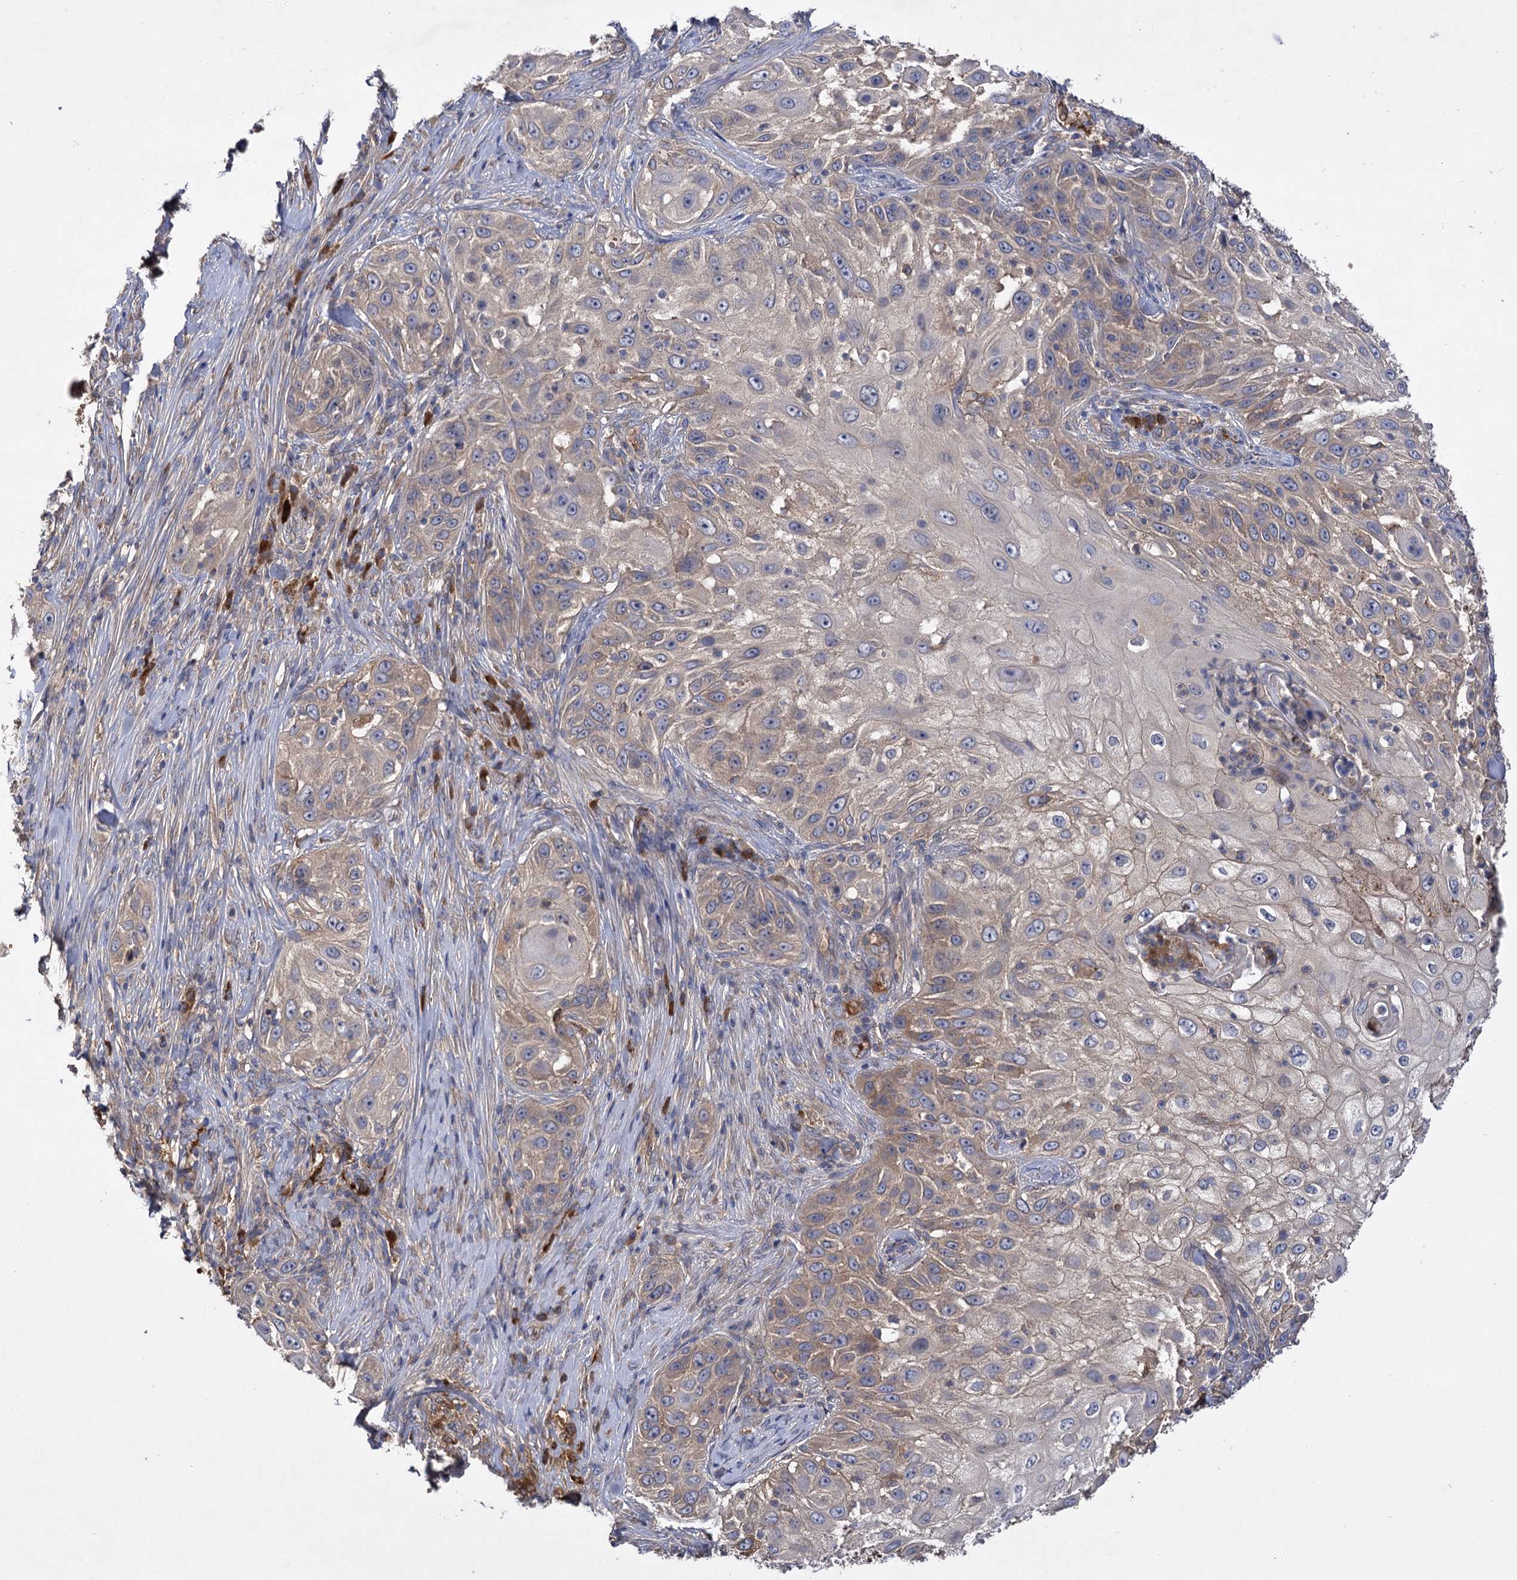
{"staining": {"intensity": "weak", "quantity": "<25%", "location": "cytoplasmic/membranous"}, "tissue": "skin cancer", "cell_type": "Tumor cells", "image_type": "cancer", "snomed": [{"axis": "morphology", "description": "Squamous cell carcinoma, NOS"}, {"axis": "topography", "description": "Skin"}], "caption": "IHC of skin cancer reveals no positivity in tumor cells. (DAB (3,3'-diaminobenzidine) immunohistochemistry with hematoxylin counter stain).", "gene": "USP50", "patient": {"sex": "female", "age": 44}}